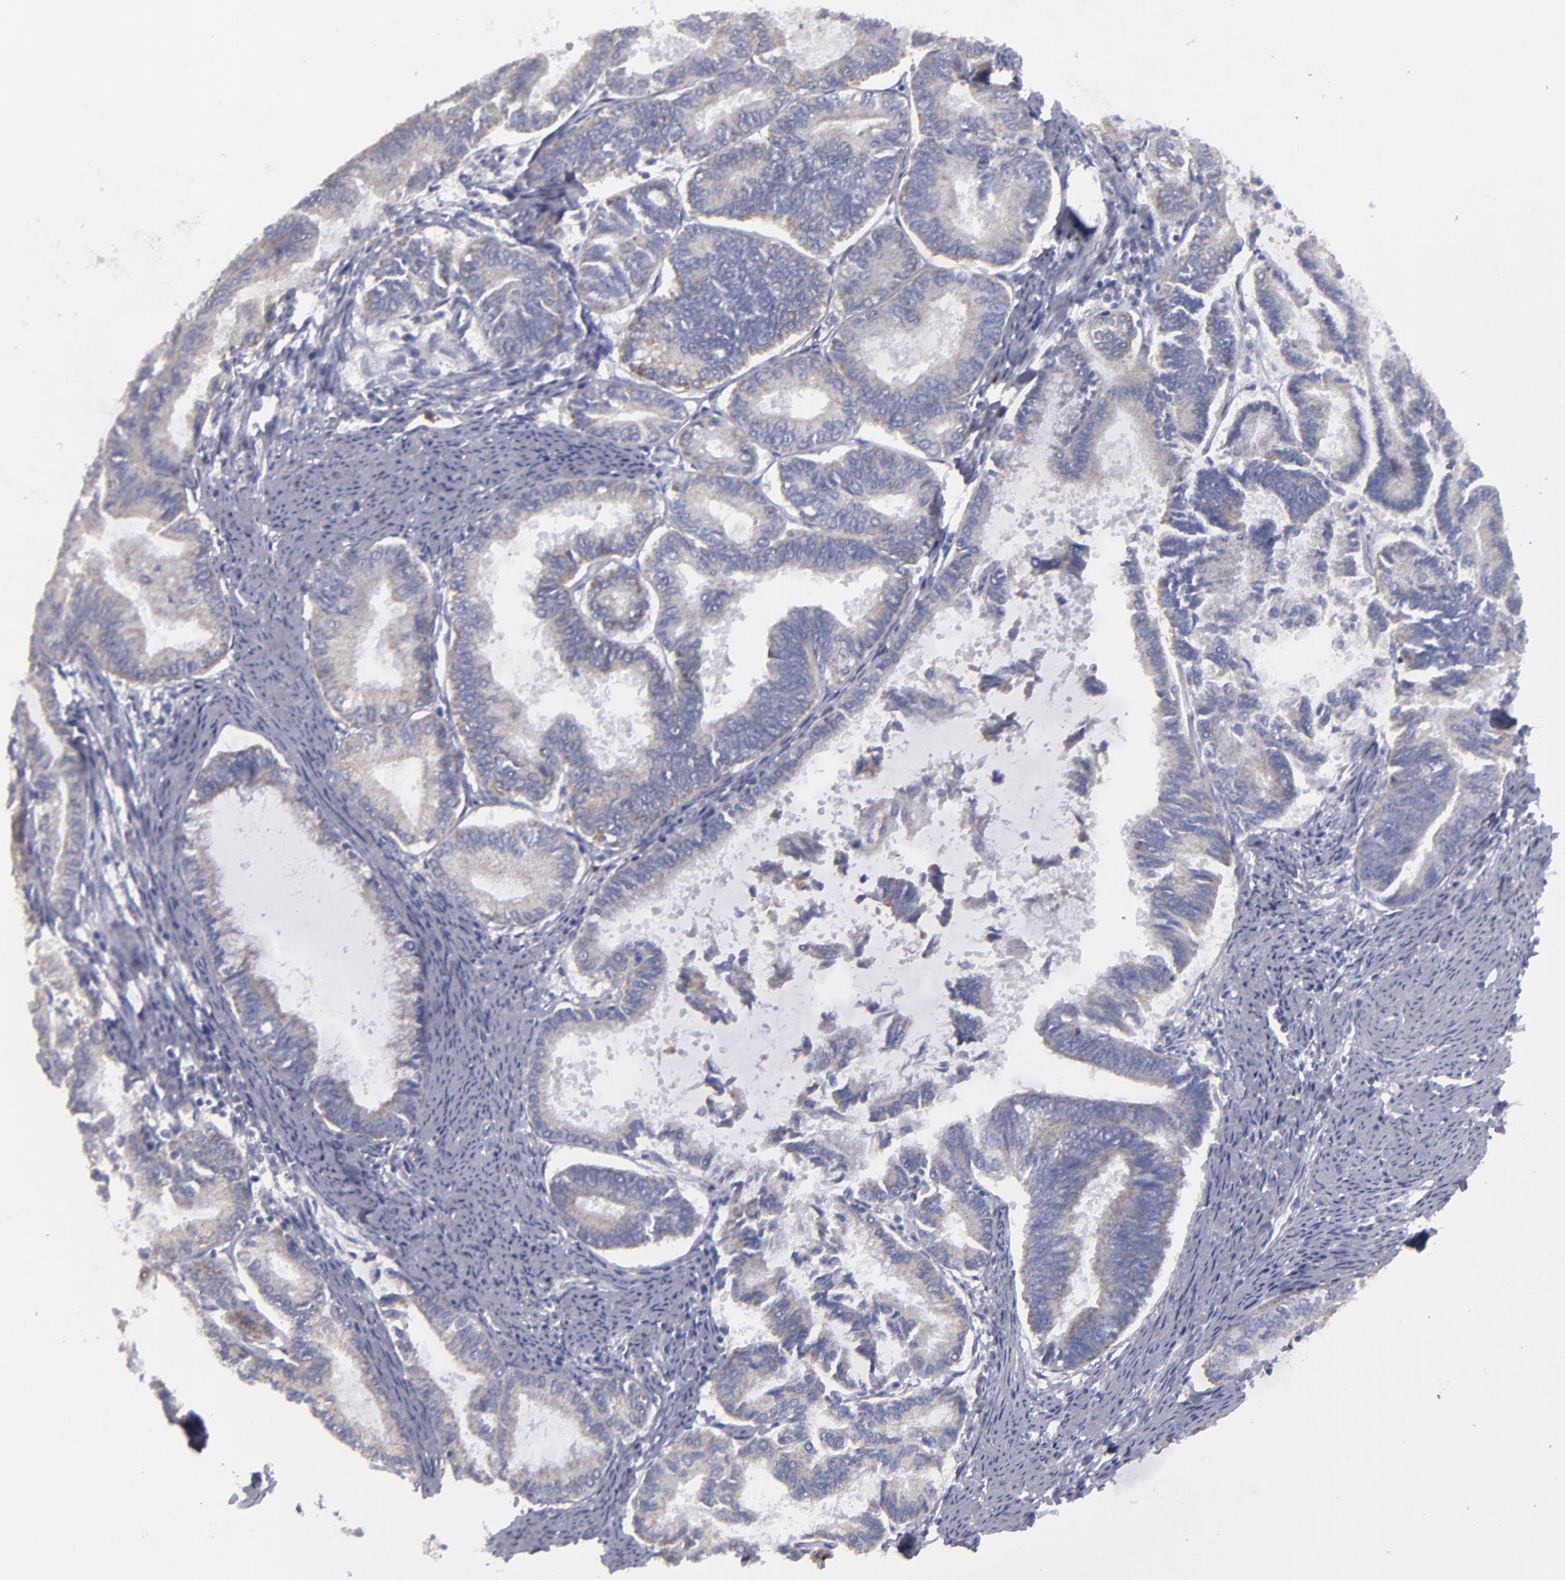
{"staining": {"intensity": "weak", "quantity": ">75%", "location": "cytoplasmic/membranous"}, "tissue": "endometrial cancer", "cell_type": "Tumor cells", "image_type": "cancer", "snomed": [{"axis": "morphology", "description": "Adenocarcinoma, NOS"}, {"axis": "topography", "description": "Endometrium"}], "caption": "Tumor cells demonstrate weak cytoplasmic/membranous expression in about >75% of cells in endometrial cancer. (DAB (3,3'-diaminobenzidine) IHC with brightfield microscopy, high magnification).", "gene": "FGR", "patient": {"sex": "female", "age": 86}}